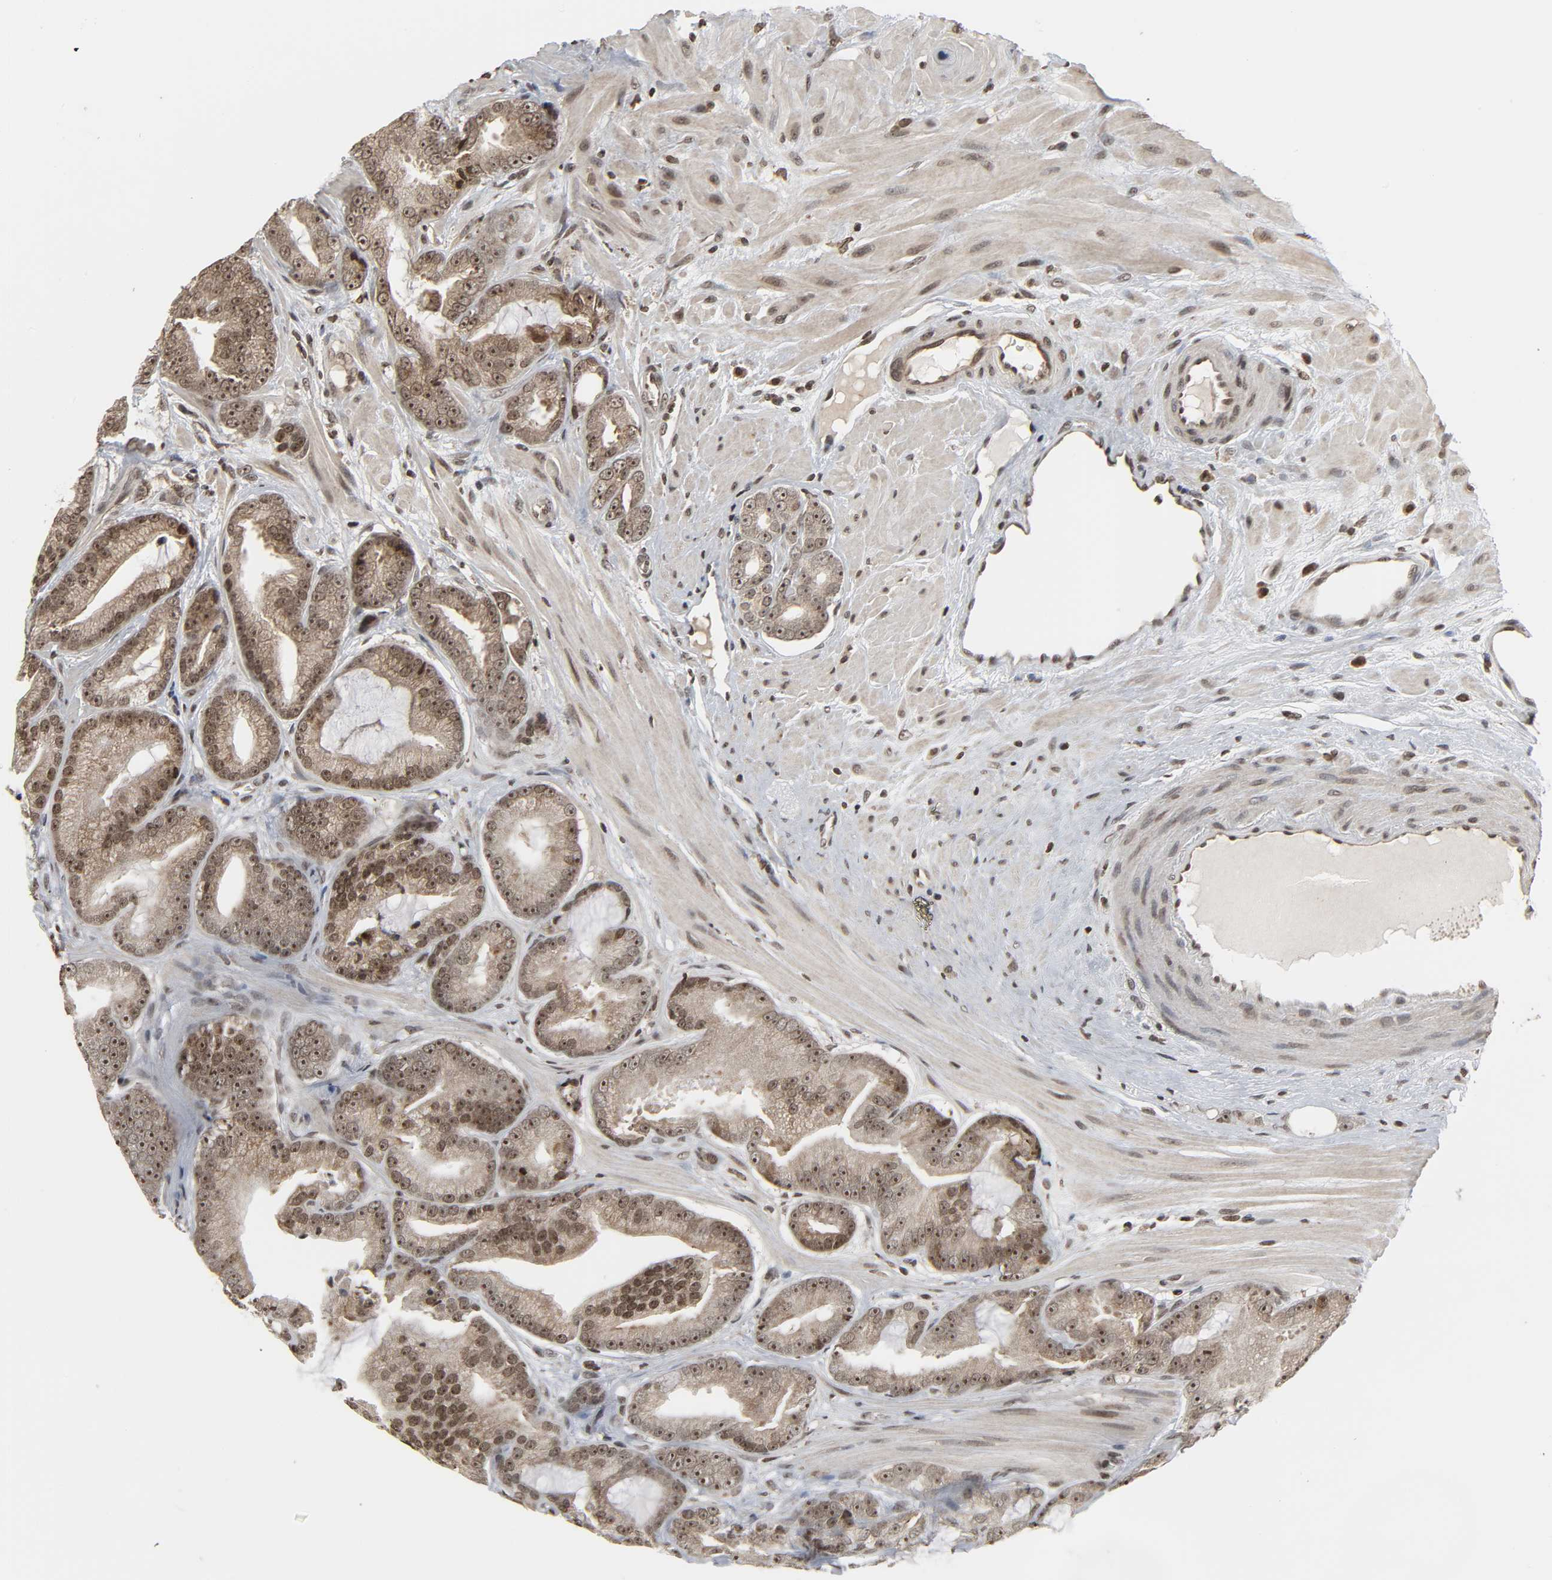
{"staining": {"intensity": "moderate", "quantity": ">75%", "location": "nuclear"}, "tissue": "prostate cancer", "cell_type": "Tumor cells", "image_type": "cancer", "snomed": [{"axis": "morphology", "description": "Adenocarcinoma, Low grade"}, {"axis": "topography", "description": "Prostate"}], "caption": "This photomicrograph demonstrates IHC staining of adenocarcinoma (low-grade) (prostate), with medium moderate nuclear positivity in about >75% of tumor cells.", "gene": "XRCC1", "patient": {"sex": "male", "age": 58}}